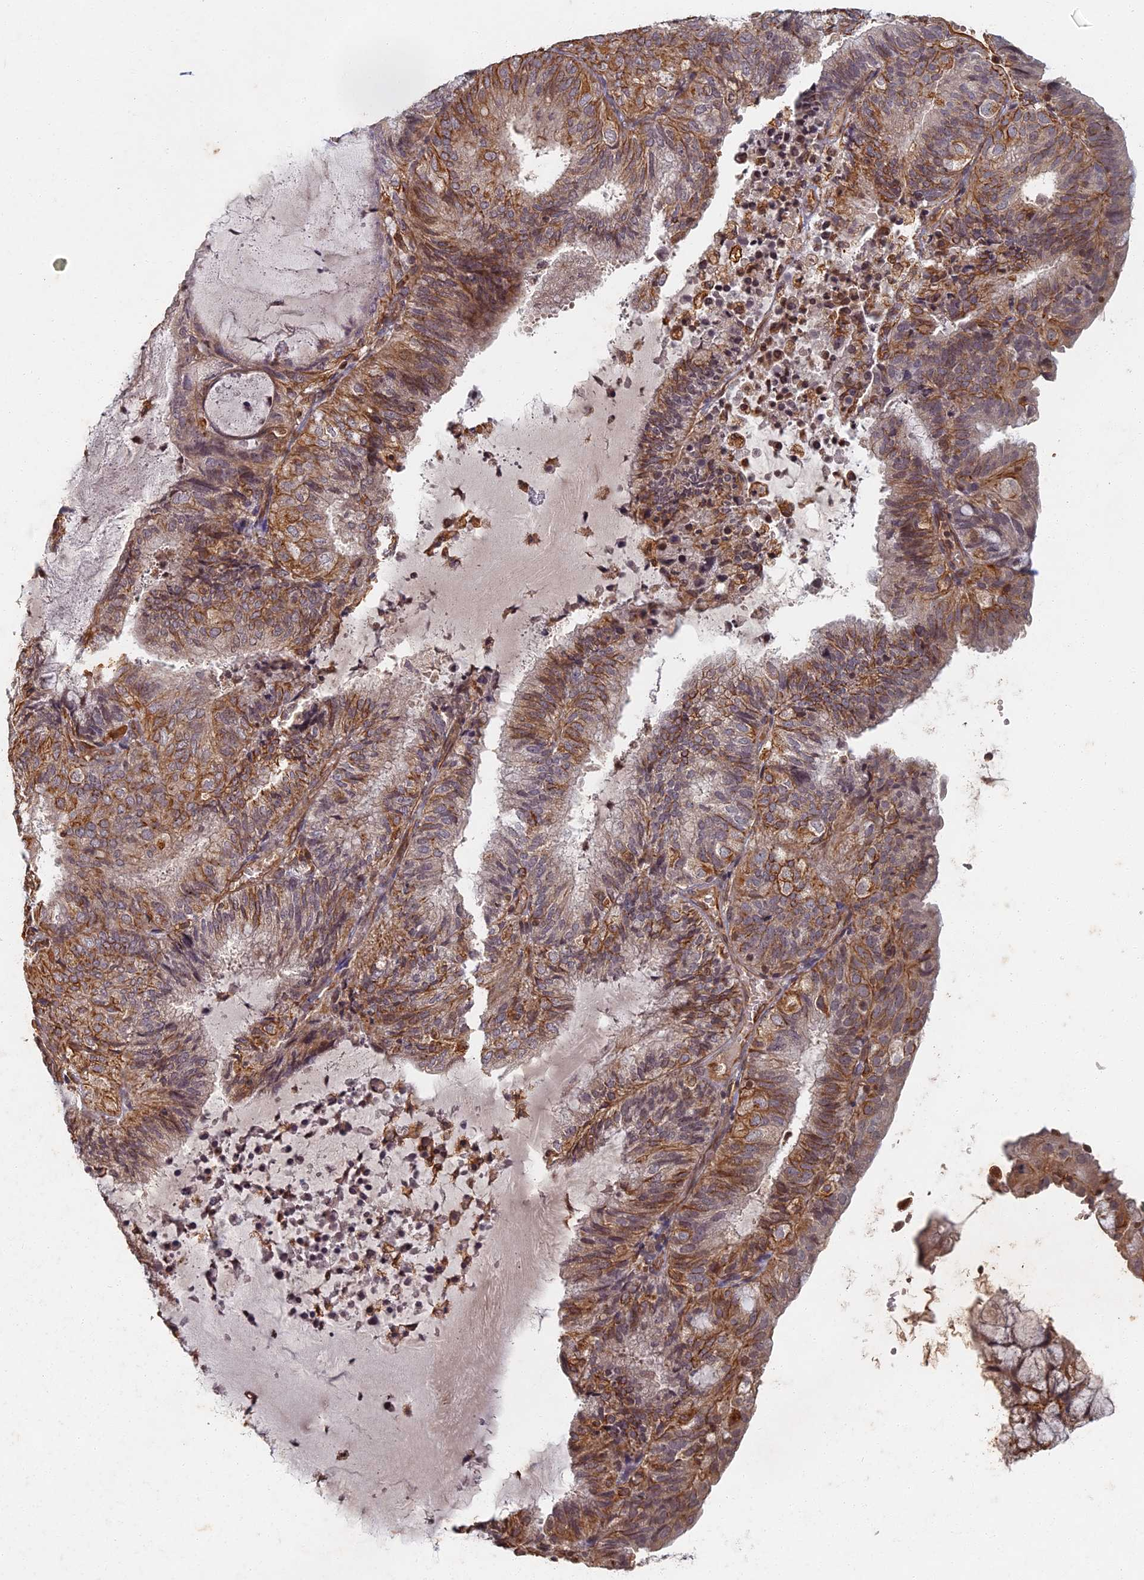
{"staining": {"intensity": "moderate", "quantity": "25%-75%", "location": "cytoplasmic/membranous"}, "tissue": "endometrial cancer", "cell_type": "Tumor cells", "image_type": "cancer", "snomed": [{"axis": "morphology", "description": "Adenocarcinoma, NOS"}, {"axis": "topography", "description": "Endometrium"}], "caption": "This is an image of immunohistochemistry (IHC) staining of endometrial cancer, which shows moderate staining in the cytoplasmic/membranous of tumor cells.", "gene": "ABCB10", "patient": {"sex": "female", "age": 81}}